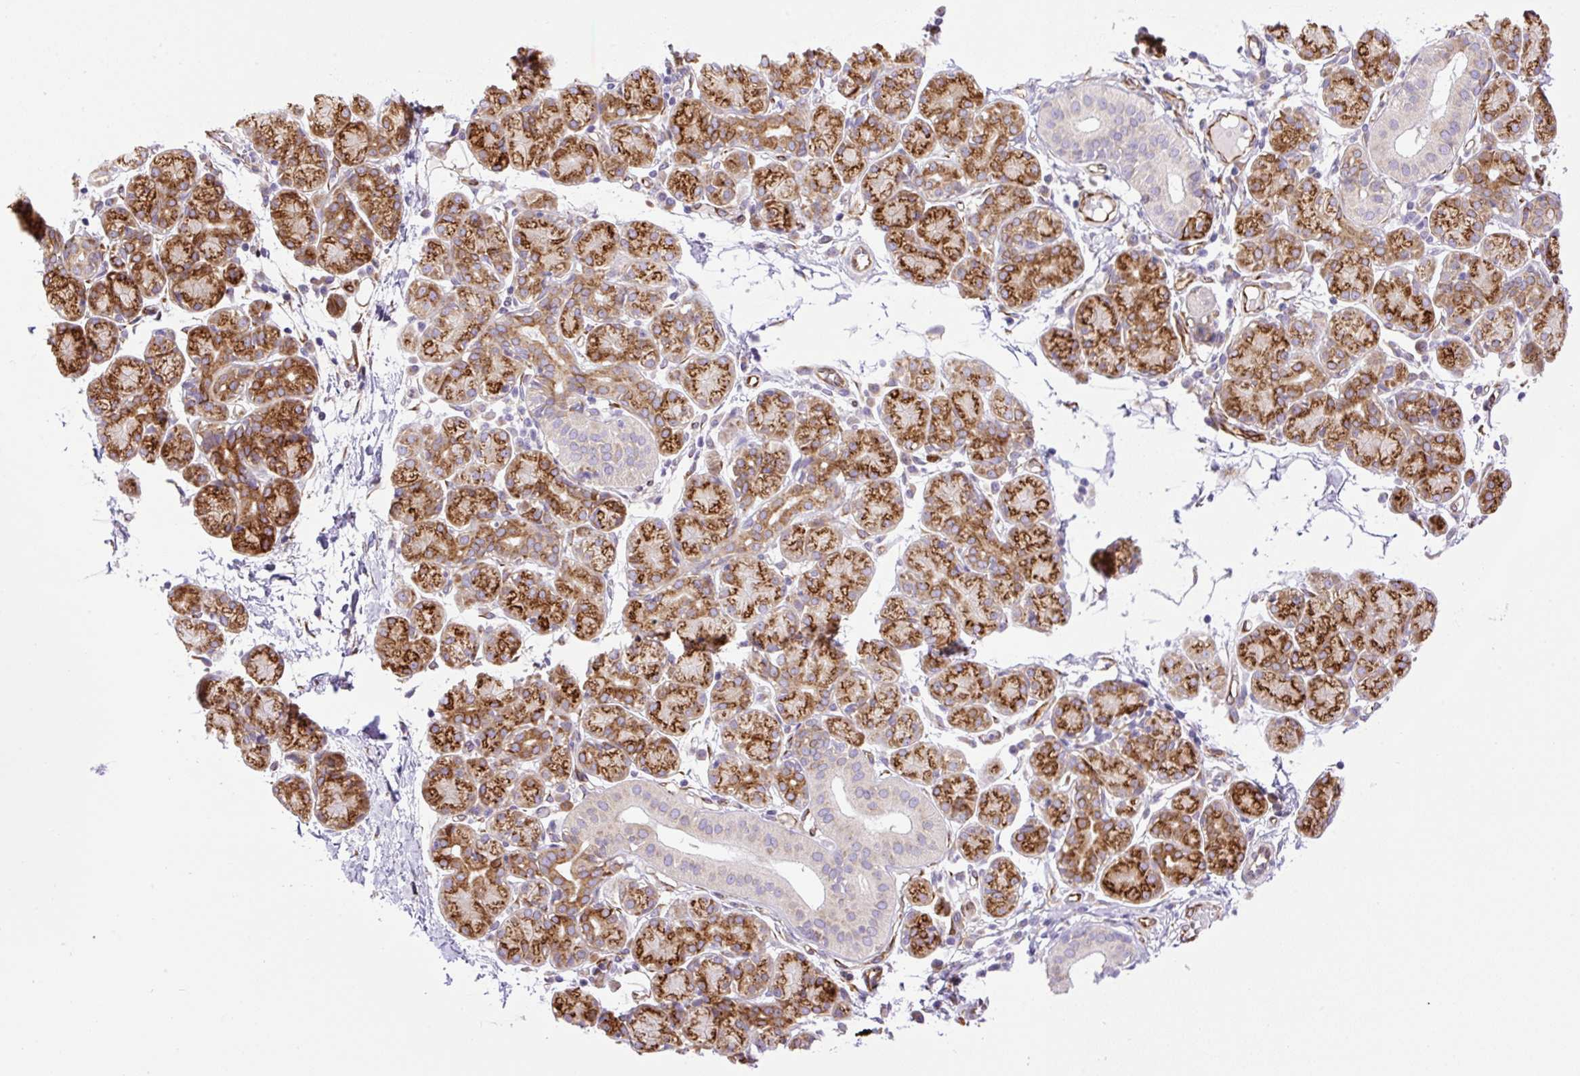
{"staining": {"intensity": "strong", "quantity": "25%-75%", "location": "cytoplasmic/membranous"}, "tissue": "salivary gland", "cell_type": "Glandular cells", "image_type": "normal", "snomed": [{"axis": "morphology", "description": "Normal tissue, NOS"}, {"axis": "morphology", "description": "Inflammation, NOS"}, {"axis": "topography", "description": "Lymph node"}, {"axis": "topography", "description": "Salivary gland"}], "caption": "Strong cytoplasmic/membranous protein staining is appreciated in about 25%-75% of glandular cells in salivary gland. (brown staining indicates protein expression, while blue staining denotes nuclei).", "gene": "RAB30", "patient": {"sex": "male", "age": 3}}